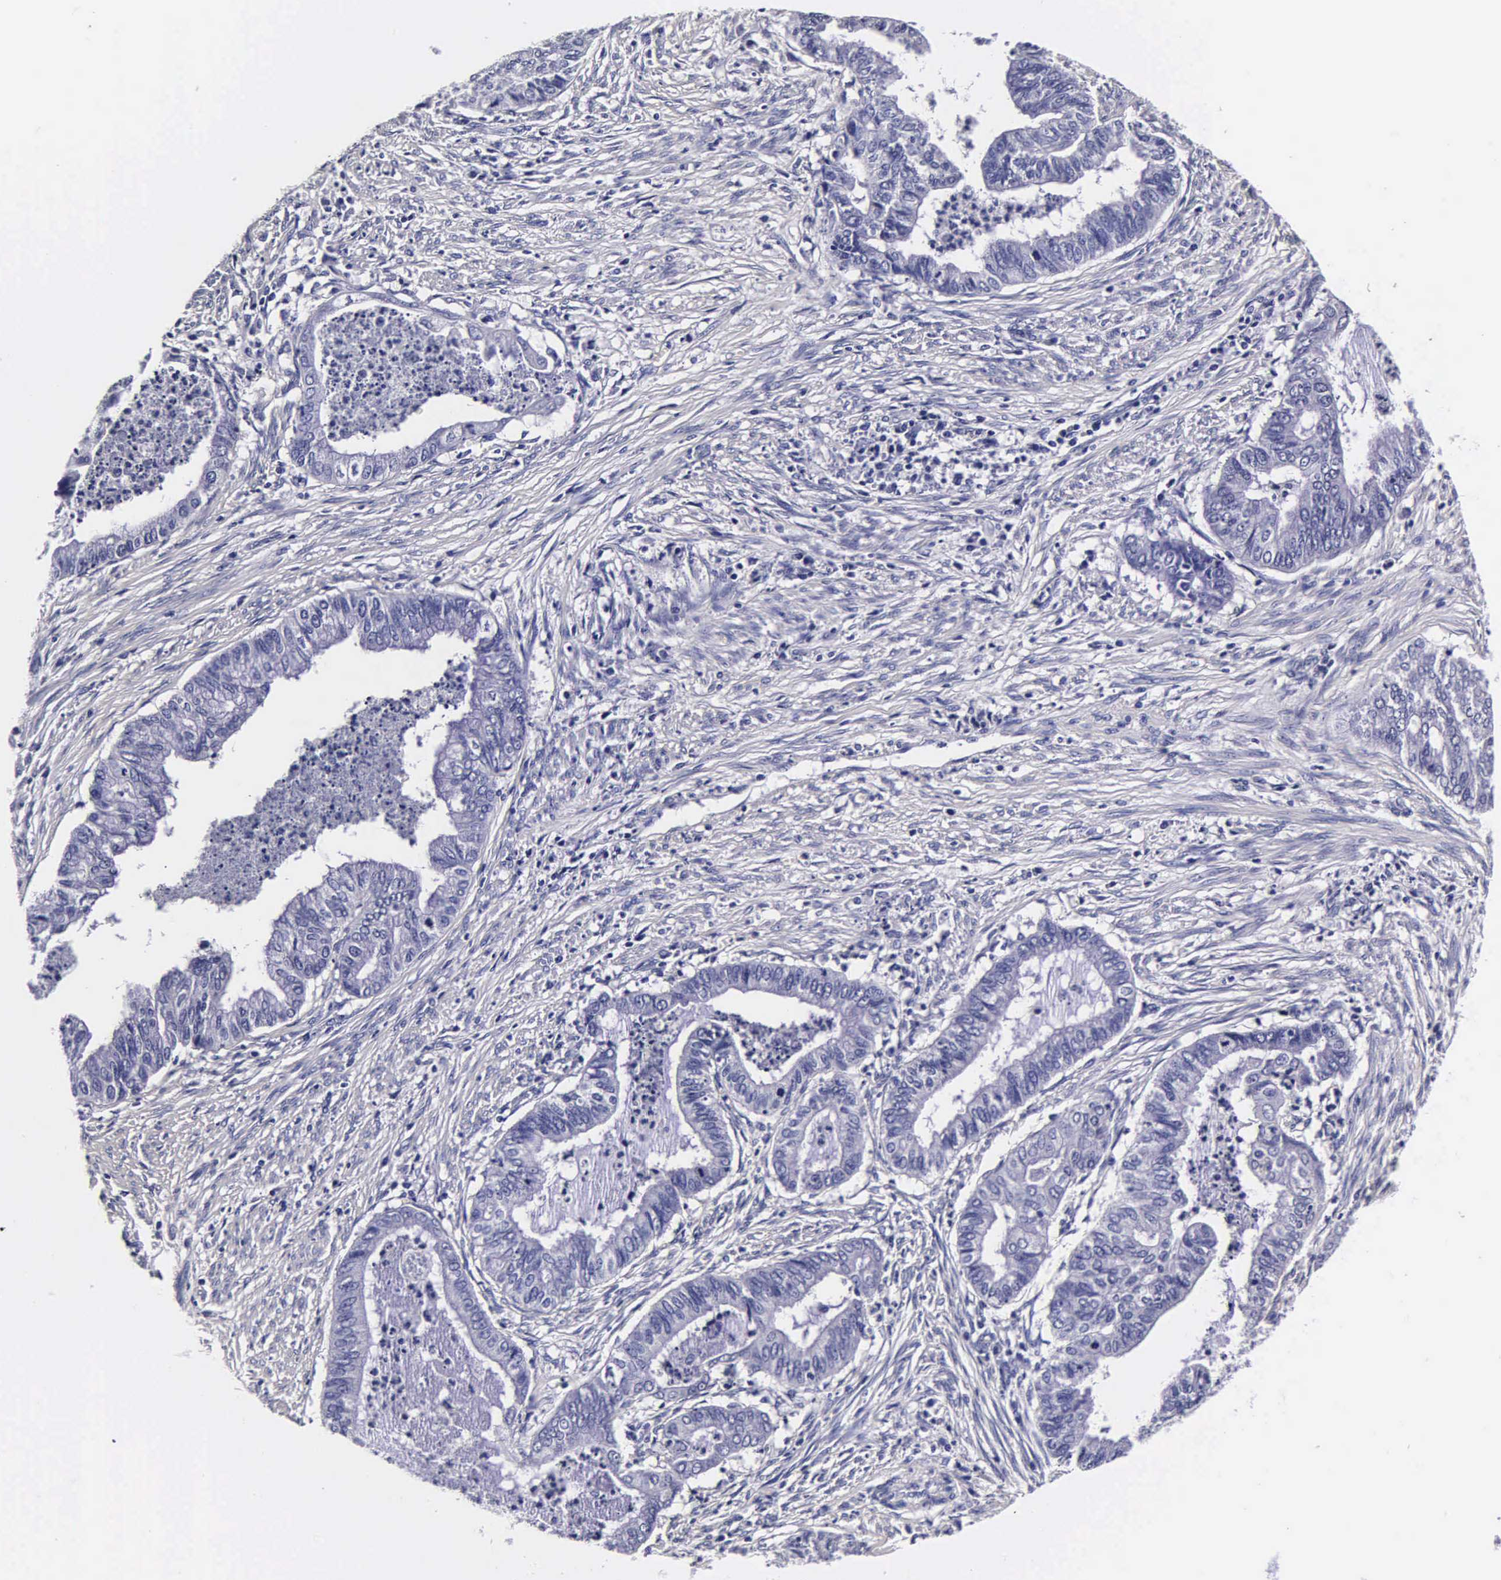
{"staining": {"intensity": "negative", "quantity": "none", "location": "none"}, "tissue": "endometrial cancer", "cell_type": "Tumor cells", "image_type": "cancer", "snomed": [{"axis": "morphology", "description": "Necrosis, NOS"}, {"axis": "morphology", "description": "Adenocarcinoma, NOS"}, {"axis": "topography", "description": "Endometrium"}], "caption": "DAB (3,3'-diaminobenzidine) immunohistochemical staining of endometrial cancer (adenocarcinoma) reveals no significant expression in tumor cells.", "gene": "IAPP", "patient": {"sex": "female", "age": 79}}